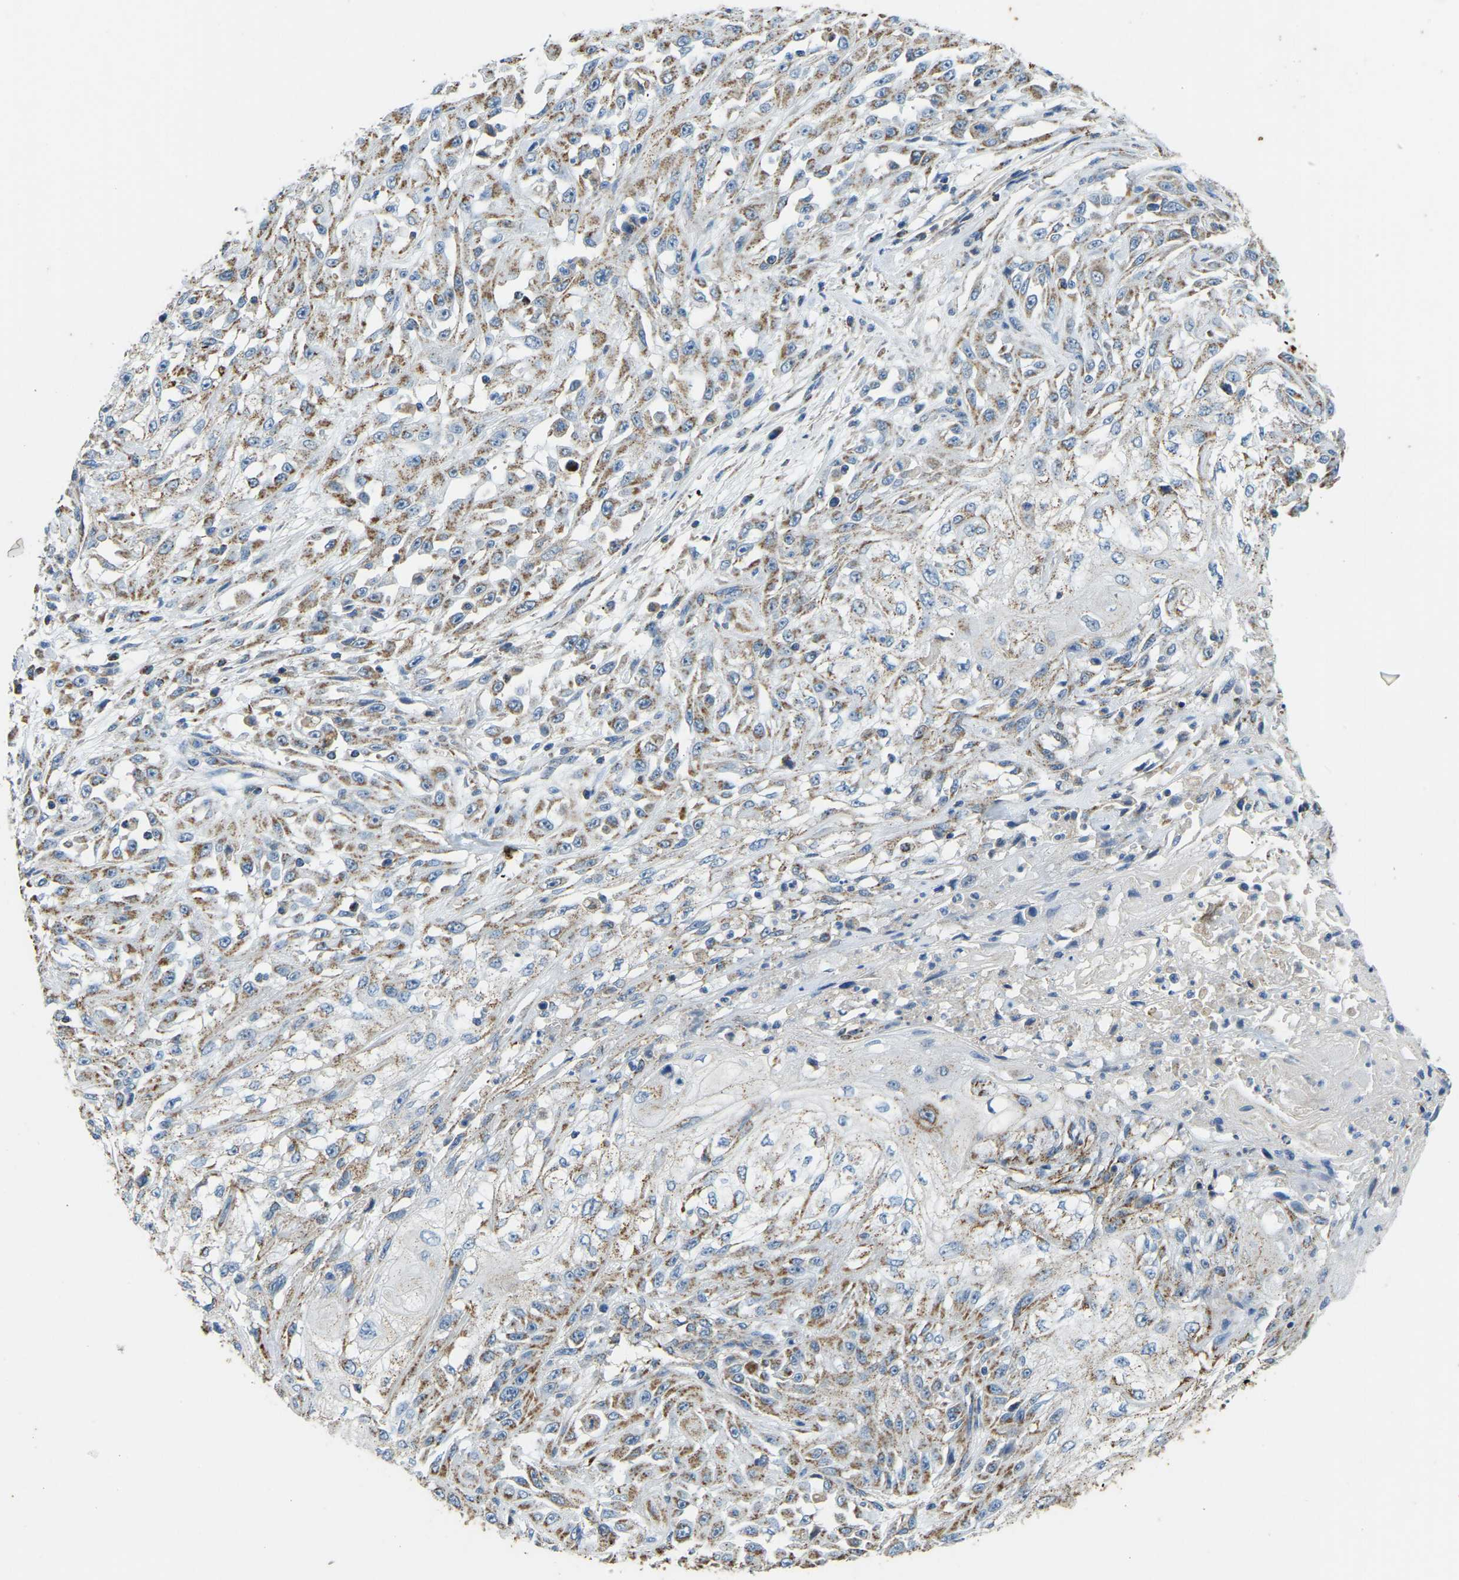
{"staining": {"intensity": "moderate", "quantity": ">75%", "location": "cytoplasmic/membranous"}, "tissue": "skin cancer", "cell_type": "Tumor cells", "image_type": "cancer", "snomed": [{"axis": "morphology", "description": "Squamous cell carcinoma, NOS"}, {"axis": "morphology", "description": "Squamous cell carcinoma, metastatic, NOS"}, {"axis": "topography", "description": "Skin"}, {"axis": "topography", "description": "Lymph node"}], "caption": "Skin cancer (metastatic squamous cell carcinoma) stained with a brown dye exhibits moderate cytoplasmic/membranous positive positivity in about >75% of tumor cells.", "gene": "ZNF200", "patient": {"sex": "male", "age": 75}}